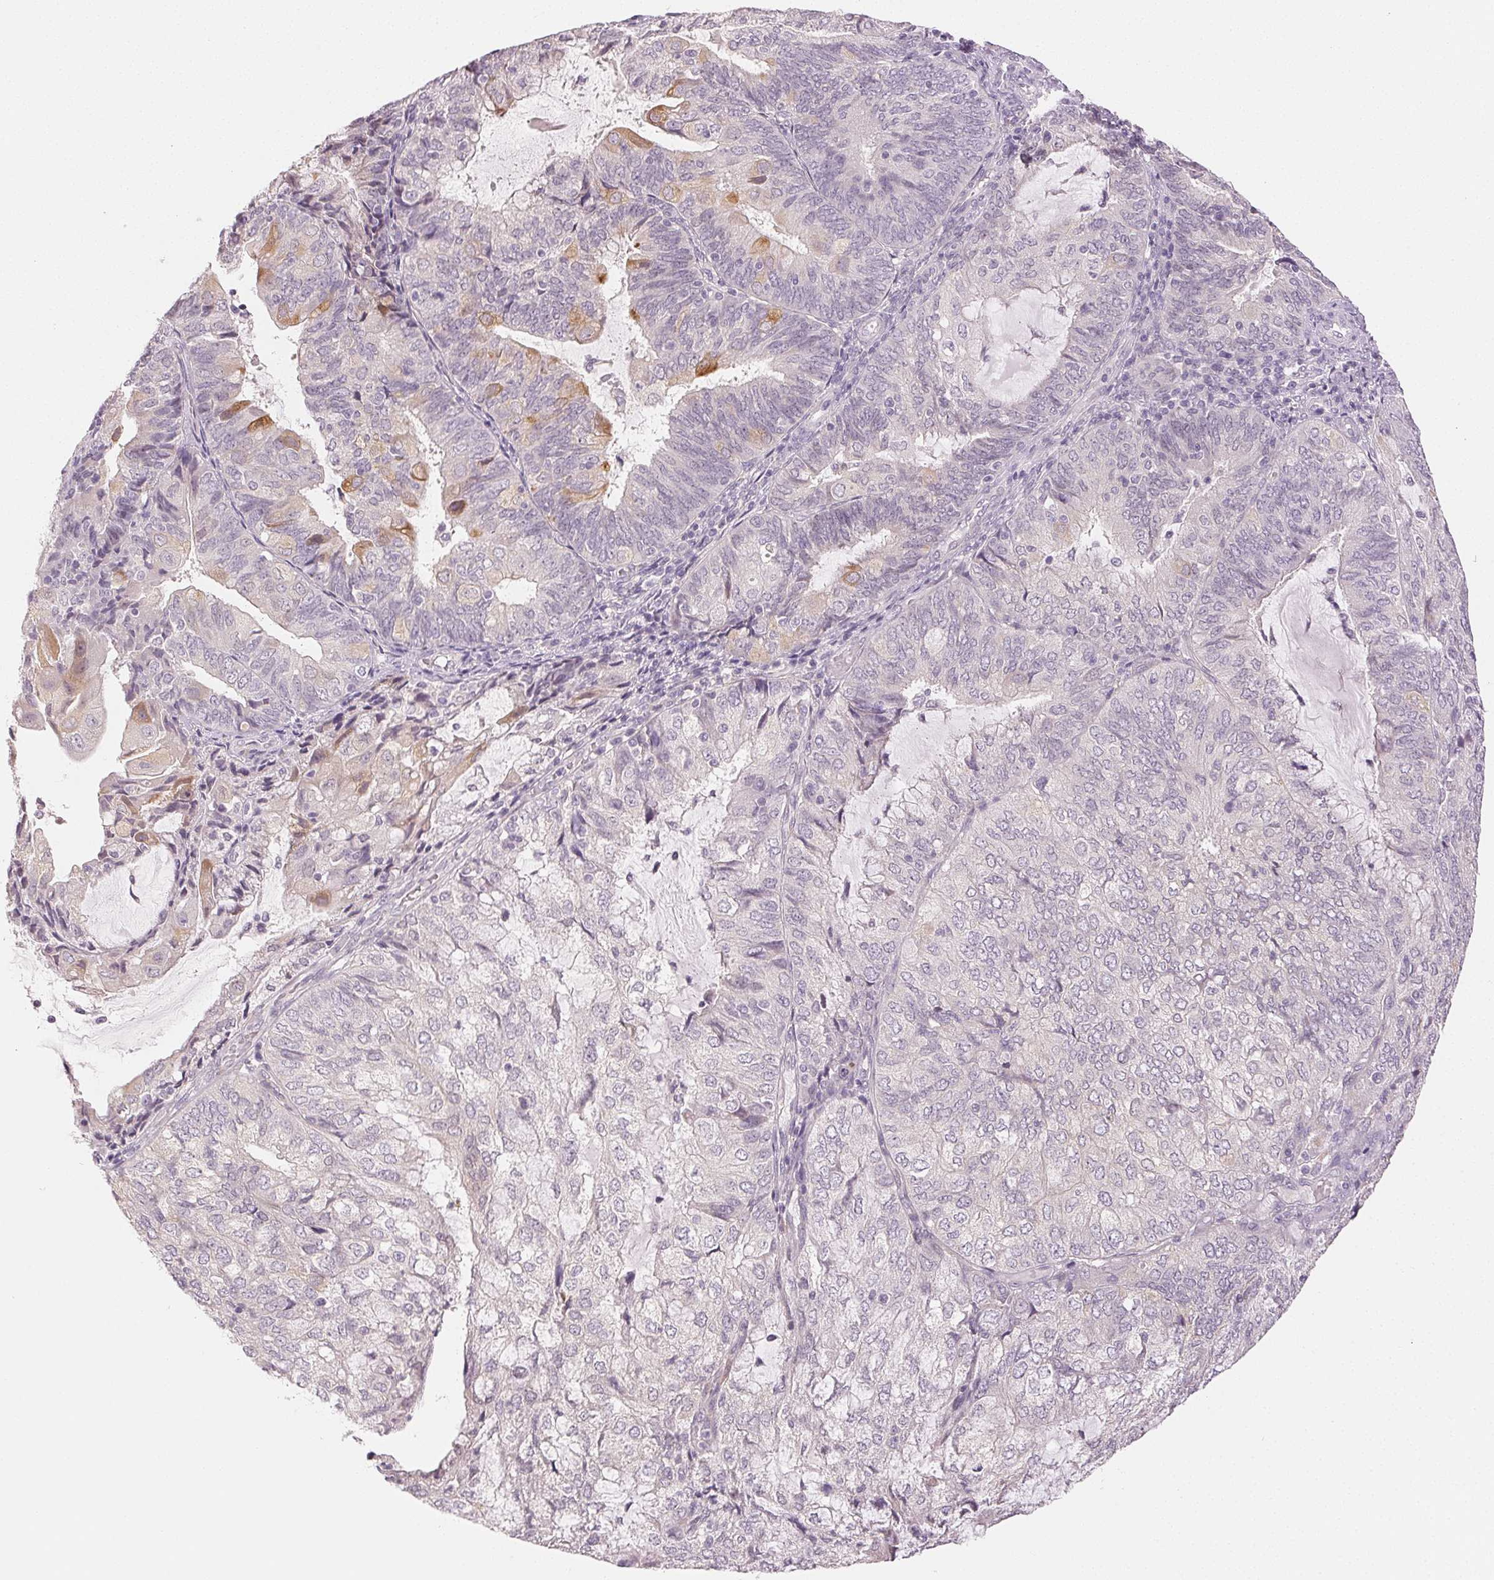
{"staining": {"intensity": "negative", "quantity": "none", "location": "none"}, "tissue": "endometrial cancer", "cell_type": "Tumor cells", "image_type": "cancer", "snomed": [{"axis": "morphology", "description": "Adenocarcinoma, NOS"}, {"axis": "topography", "description": "Endometrium"}], "caption": "Immunohistochemical staining of human adenocarcinoma (endometrial) reveals no significant positivity in tumor cells. Brightfield microscopy of immunohistochemistry stained with DAB (3,3'-diaminobenzidine) (brown) and hematoxylin (blue), captured at high magnification.", "gene": "MAP1LC3A", "patient": {"sex": "female", "age": 81}}